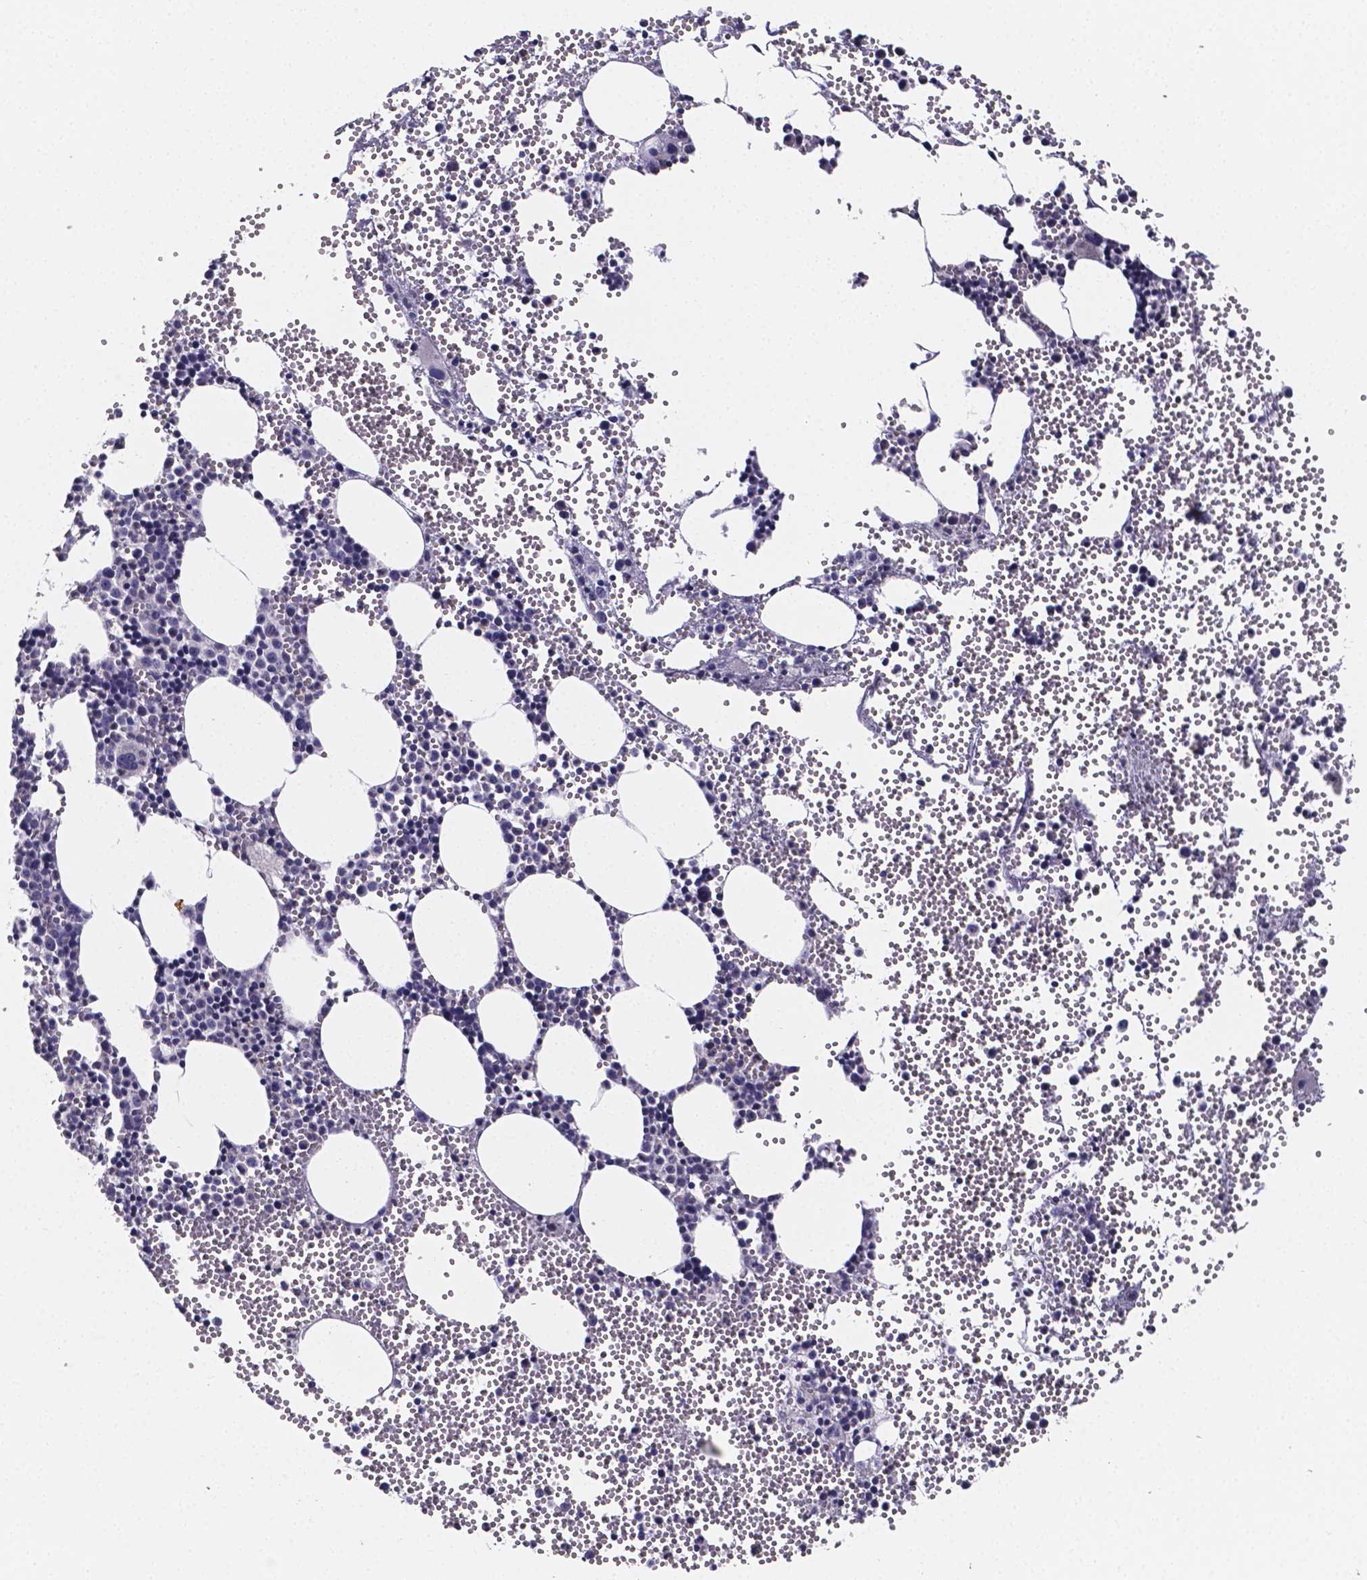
{"staining": {"intensity": "negative", "quantity": "none", "location": "none"}, "tissue": "bone marrow", "cell_type": "Hematopoietic cells", "image_type": "normal", "snomed": [{"axis": "morphology", "description": "Normal tissue, NOS"}, {"axis": "topography", "description": "Bone marrow"}], "caption": "Protein analysis of benign bone marrow reveals no significant staining in hematopoietic cells.", "gene": "IZUMO1", "patient": {"sex": "male", "age": 89}}